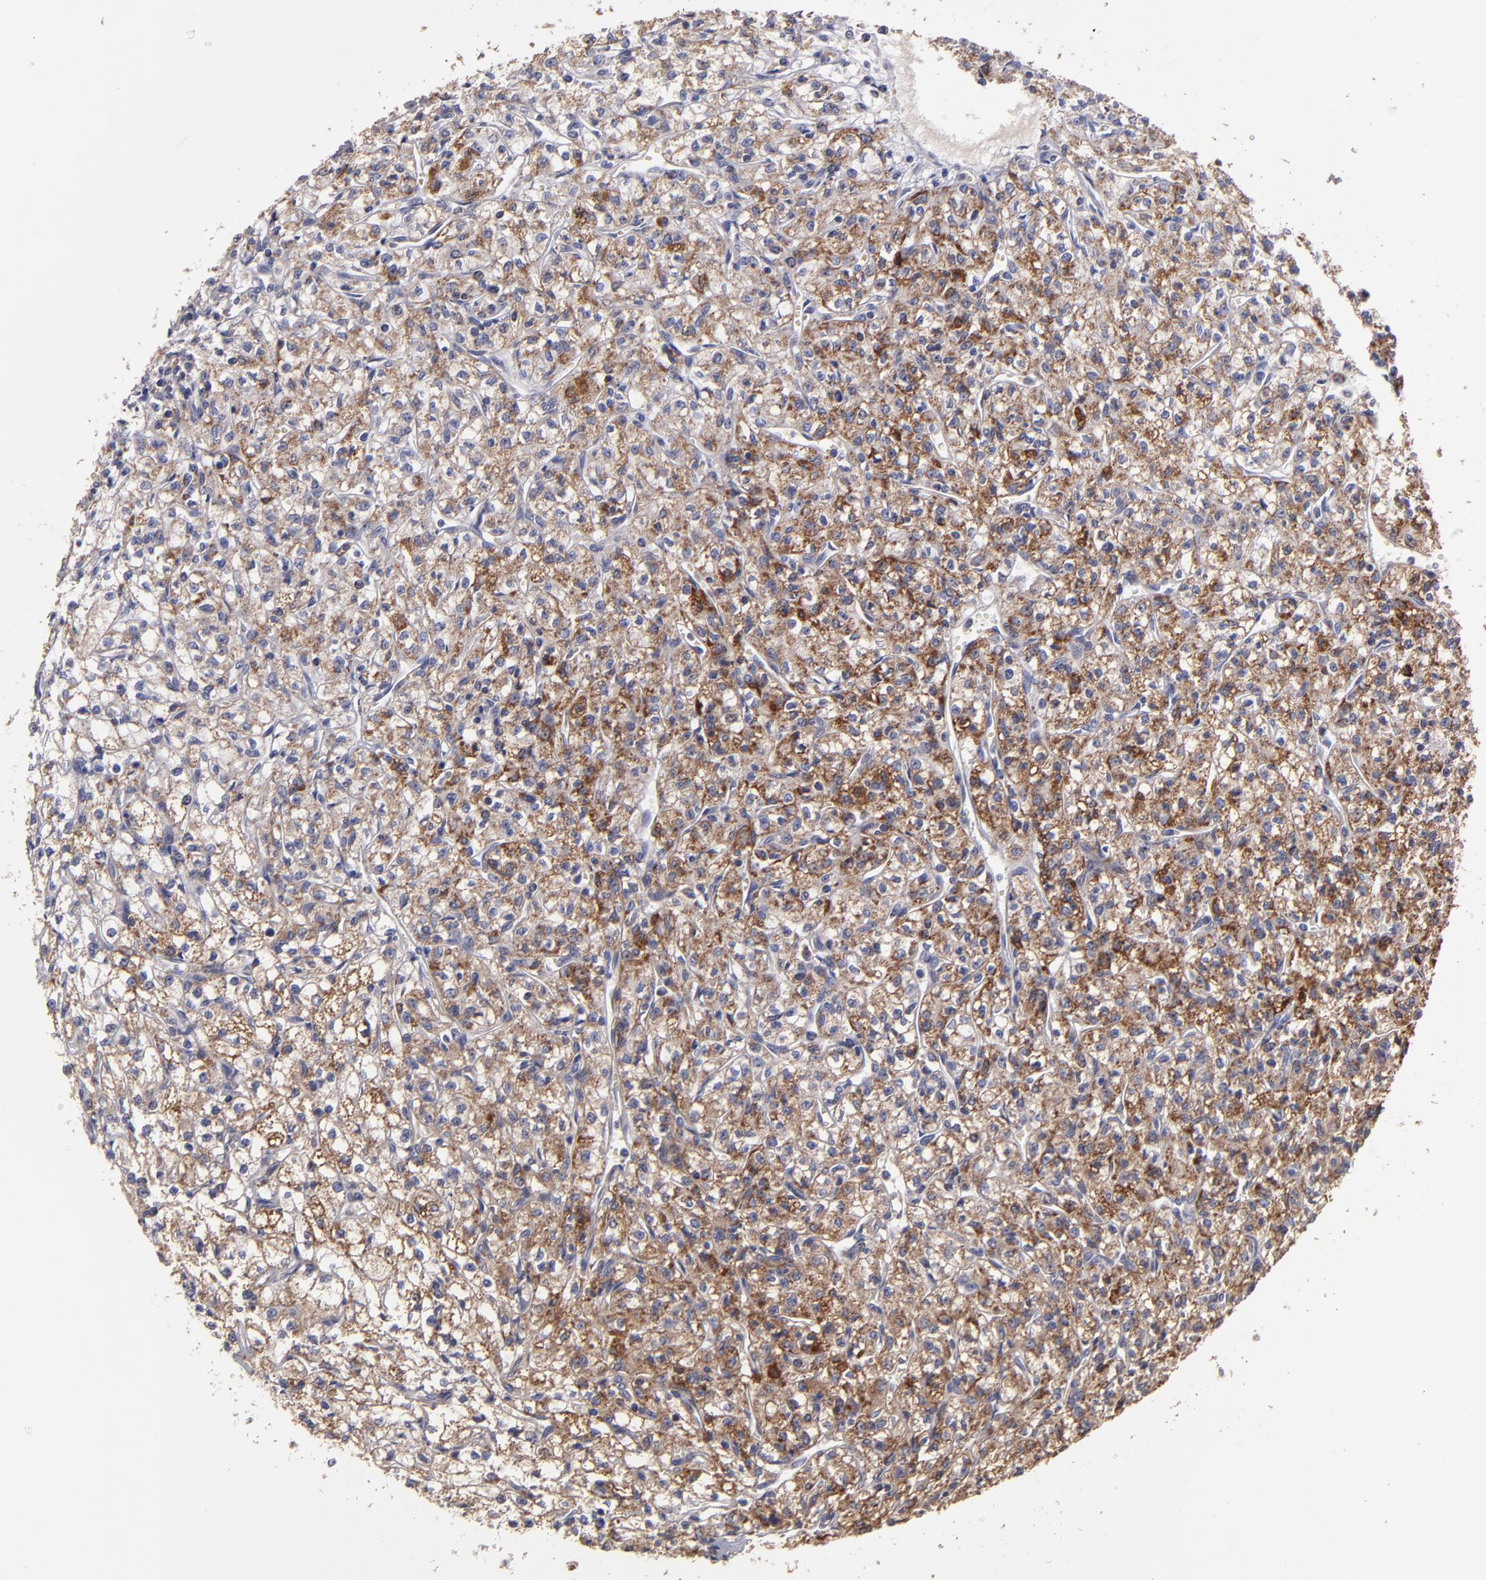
{"staining": {"intensity": "moderate", "quantity": ">75%", "location": "cytoplasmic/membranous"}, "tissue": "renal cancer", "cell_type": "Tumor cells", "image_type": "cancer", "snomed": [{"axis": "morphology", "description": "Adenocarcinoma, NOS"}, {"axis": "topography", "description": "Kidney"}], "caption": "Protein staining reveals moderate cytoplasmic/membranous positivity in about >75% of tumor cells in renal cancer (adenocarcinoma).", "gene": "CLTA", "patient": {"sex": "male", "age": 61}}